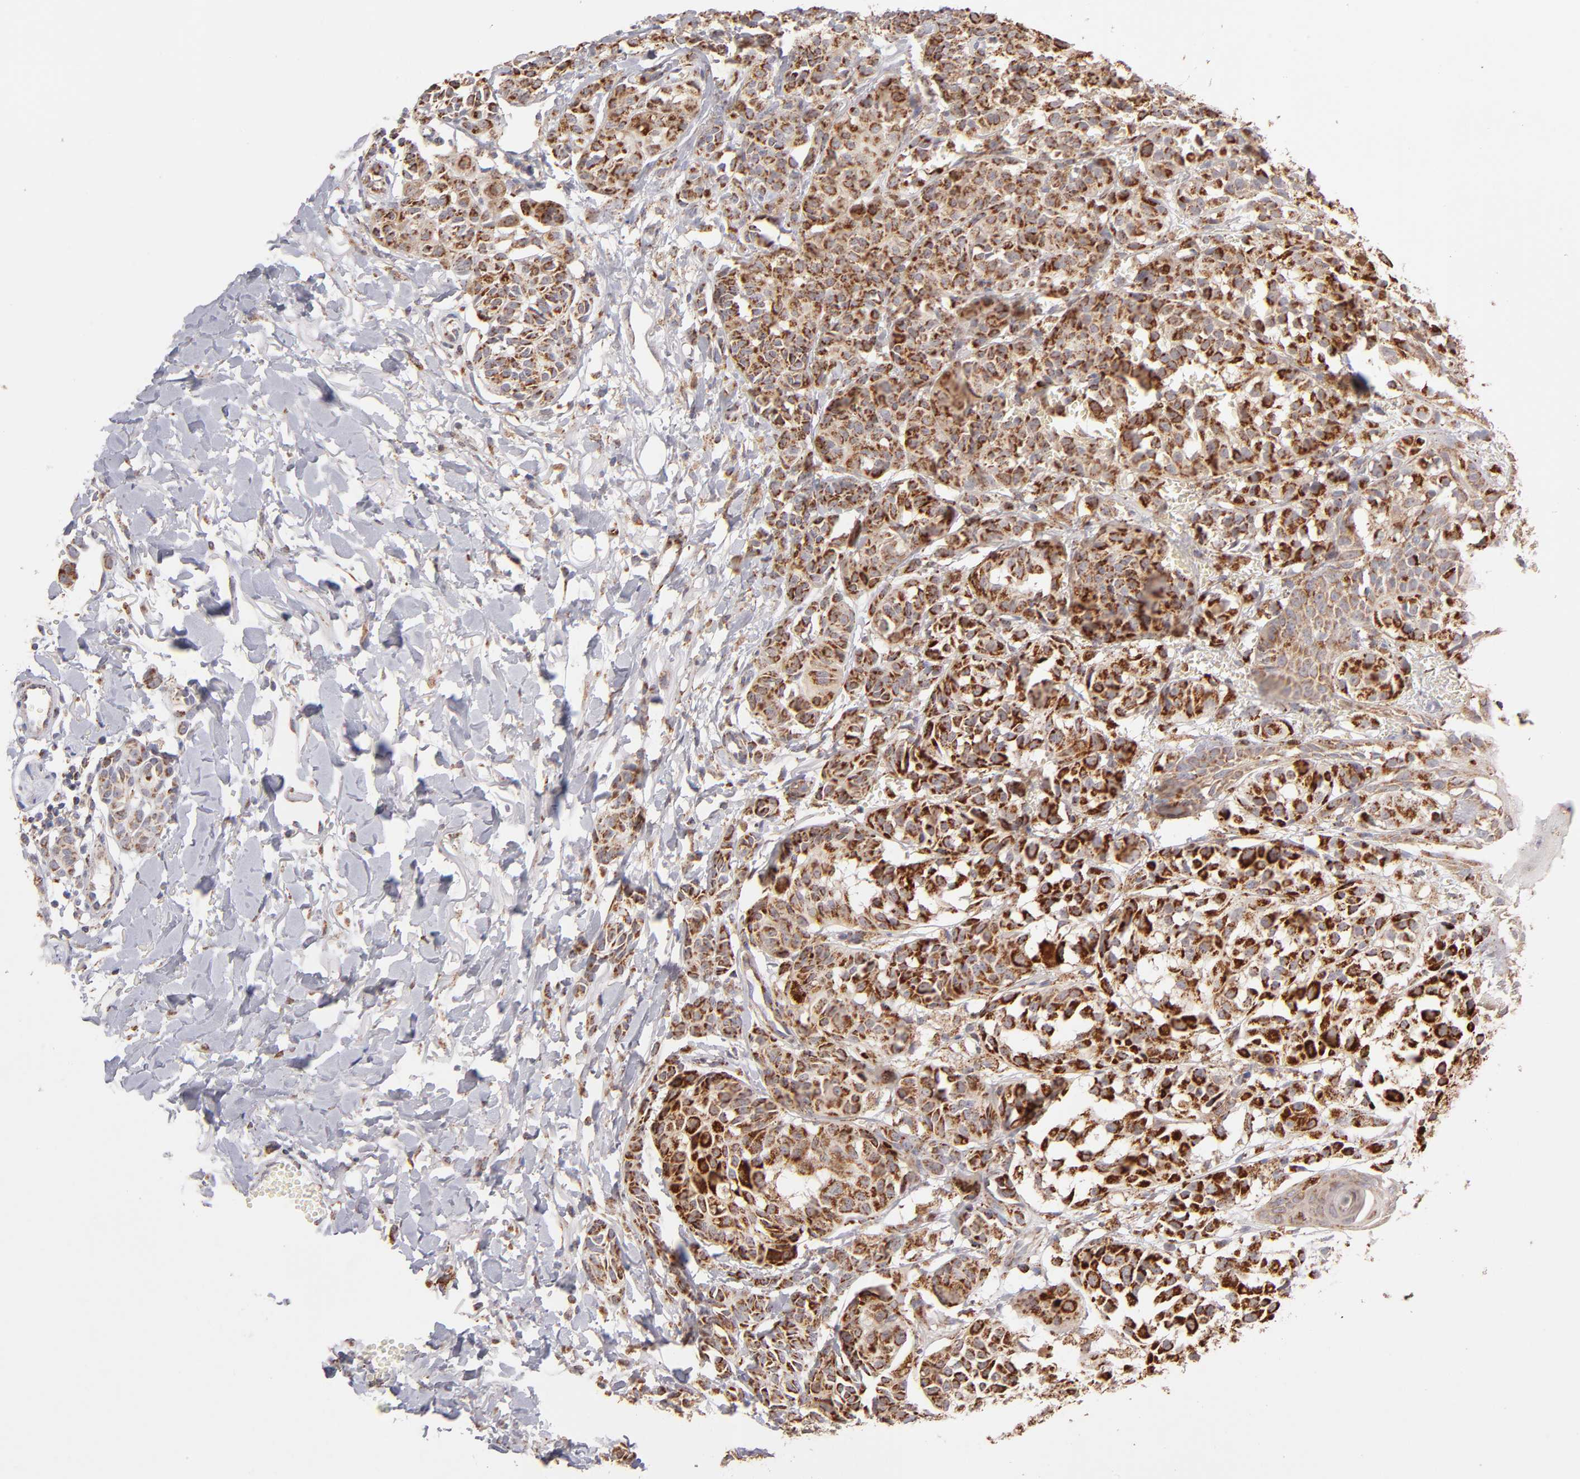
{"staining": {"intensity": "strong", "quantity": ">75%", "location": "cytoplasmic/membranous"}, "tissue": "melanoma", "cell_type": "Tumor cells", "image_type": "cancer", "snomed": [{"axis": "morphology", "description": "Malignant melanoma, NOS"}, {"axis": "topography", "description": "Skin"}], "caption": "A high-resolution image shows IHC staining of malignant melanoma, which demonstrates strong cytoplasmic/membranous staining in approximately >75% of tumor cells.", "gene": "DLST", "patient": {"sex": "male", "age": 76}}